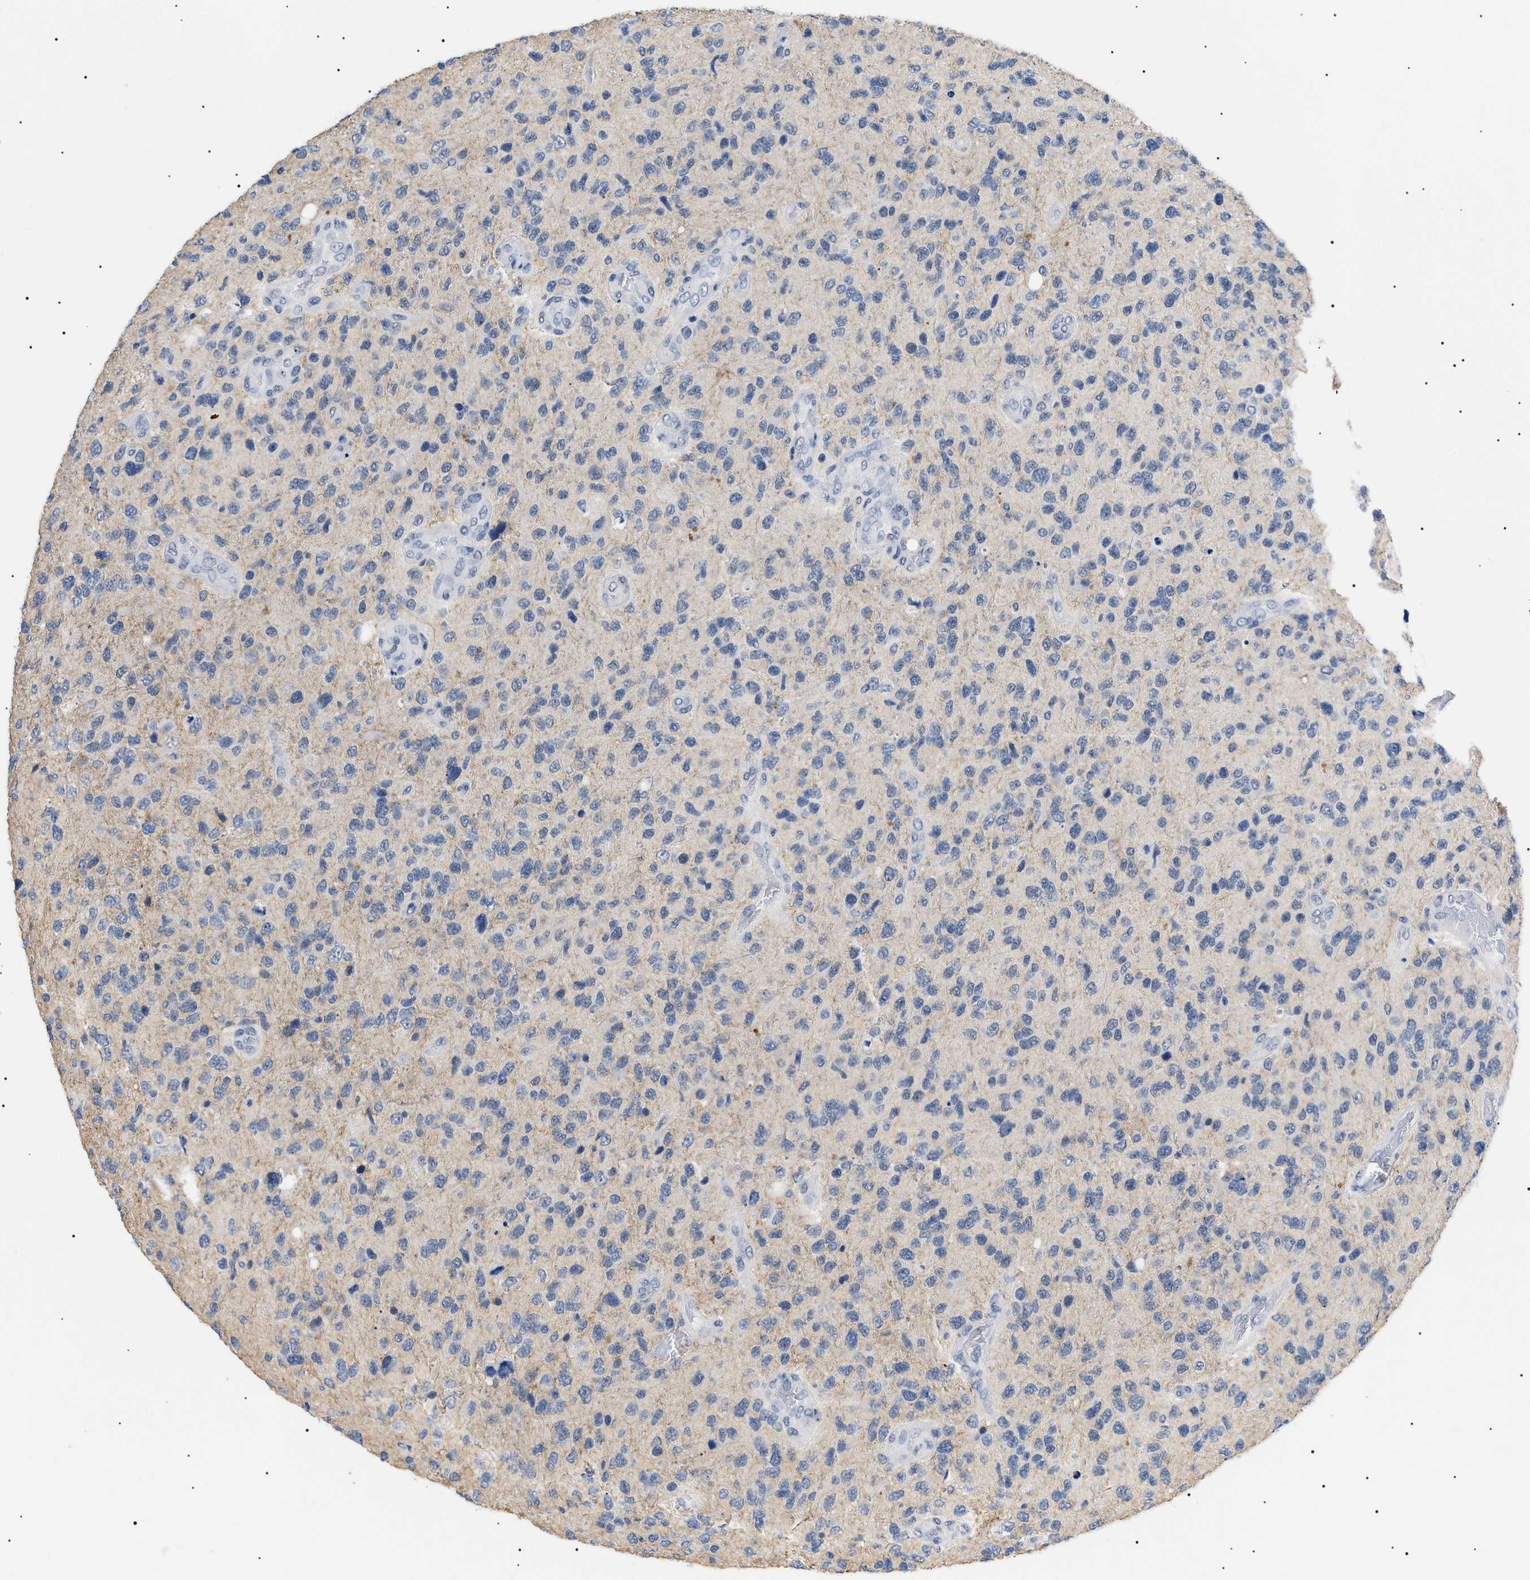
{"staining": {"intensity": "negative", "quantity": "none", "location": "none"}, "tissue": "glioma", "cell_type": "Tumor cells", "image_type": "cancer", "snomed": [{"axis": "morphology", "description": "Glioma, malignant, High grade"}, {"axis": "topography", "description": "Brain"}], "caption": "Micrograph shows no significant protein staining in tumor cells of glioma.", "gene": "PRRT2", "patient": {"sex": "female", "age": 58}}